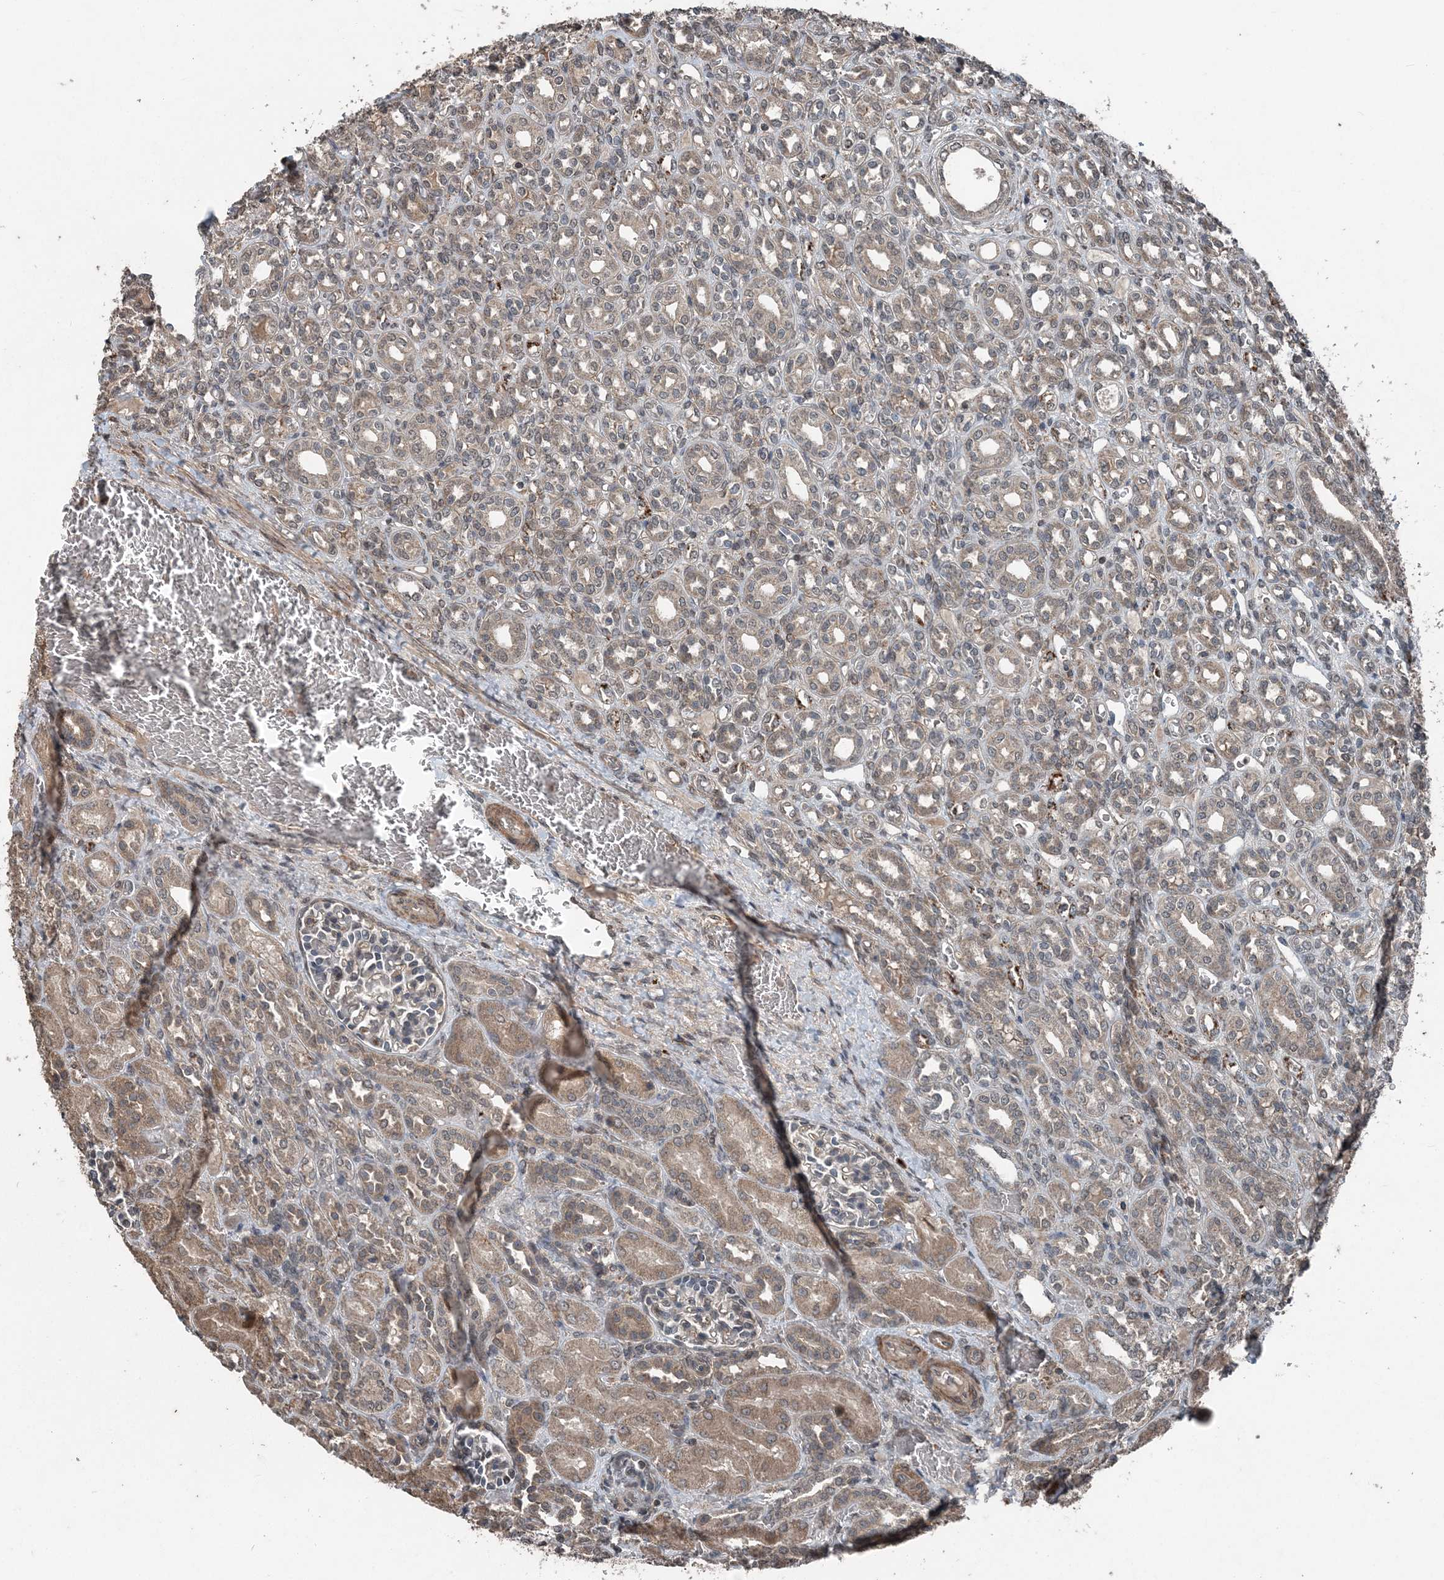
{"staining": {"intensity": "negative", "quantity": "none", "location": "none"}, "tissue": "kidney", "cell_type": "Cells in glomeruli", "image_type": "normal", "snomed": [{"axis": "morphology", "description": "Normal tissue, NOS"}, {"axis": "morphology", "description": "Neoplasm, malignant, NOS"}, {"axis": "topography", "description": "Kidney"}], "caption": "There is no significant expression in cells in glomeruli of kidney. (Brightfield microscopy of DAB (3,3'-diaminobenzidine) IHC at high magnification).", "gene": "CFL1", "patient": {"sex": "female", "age": 1}}